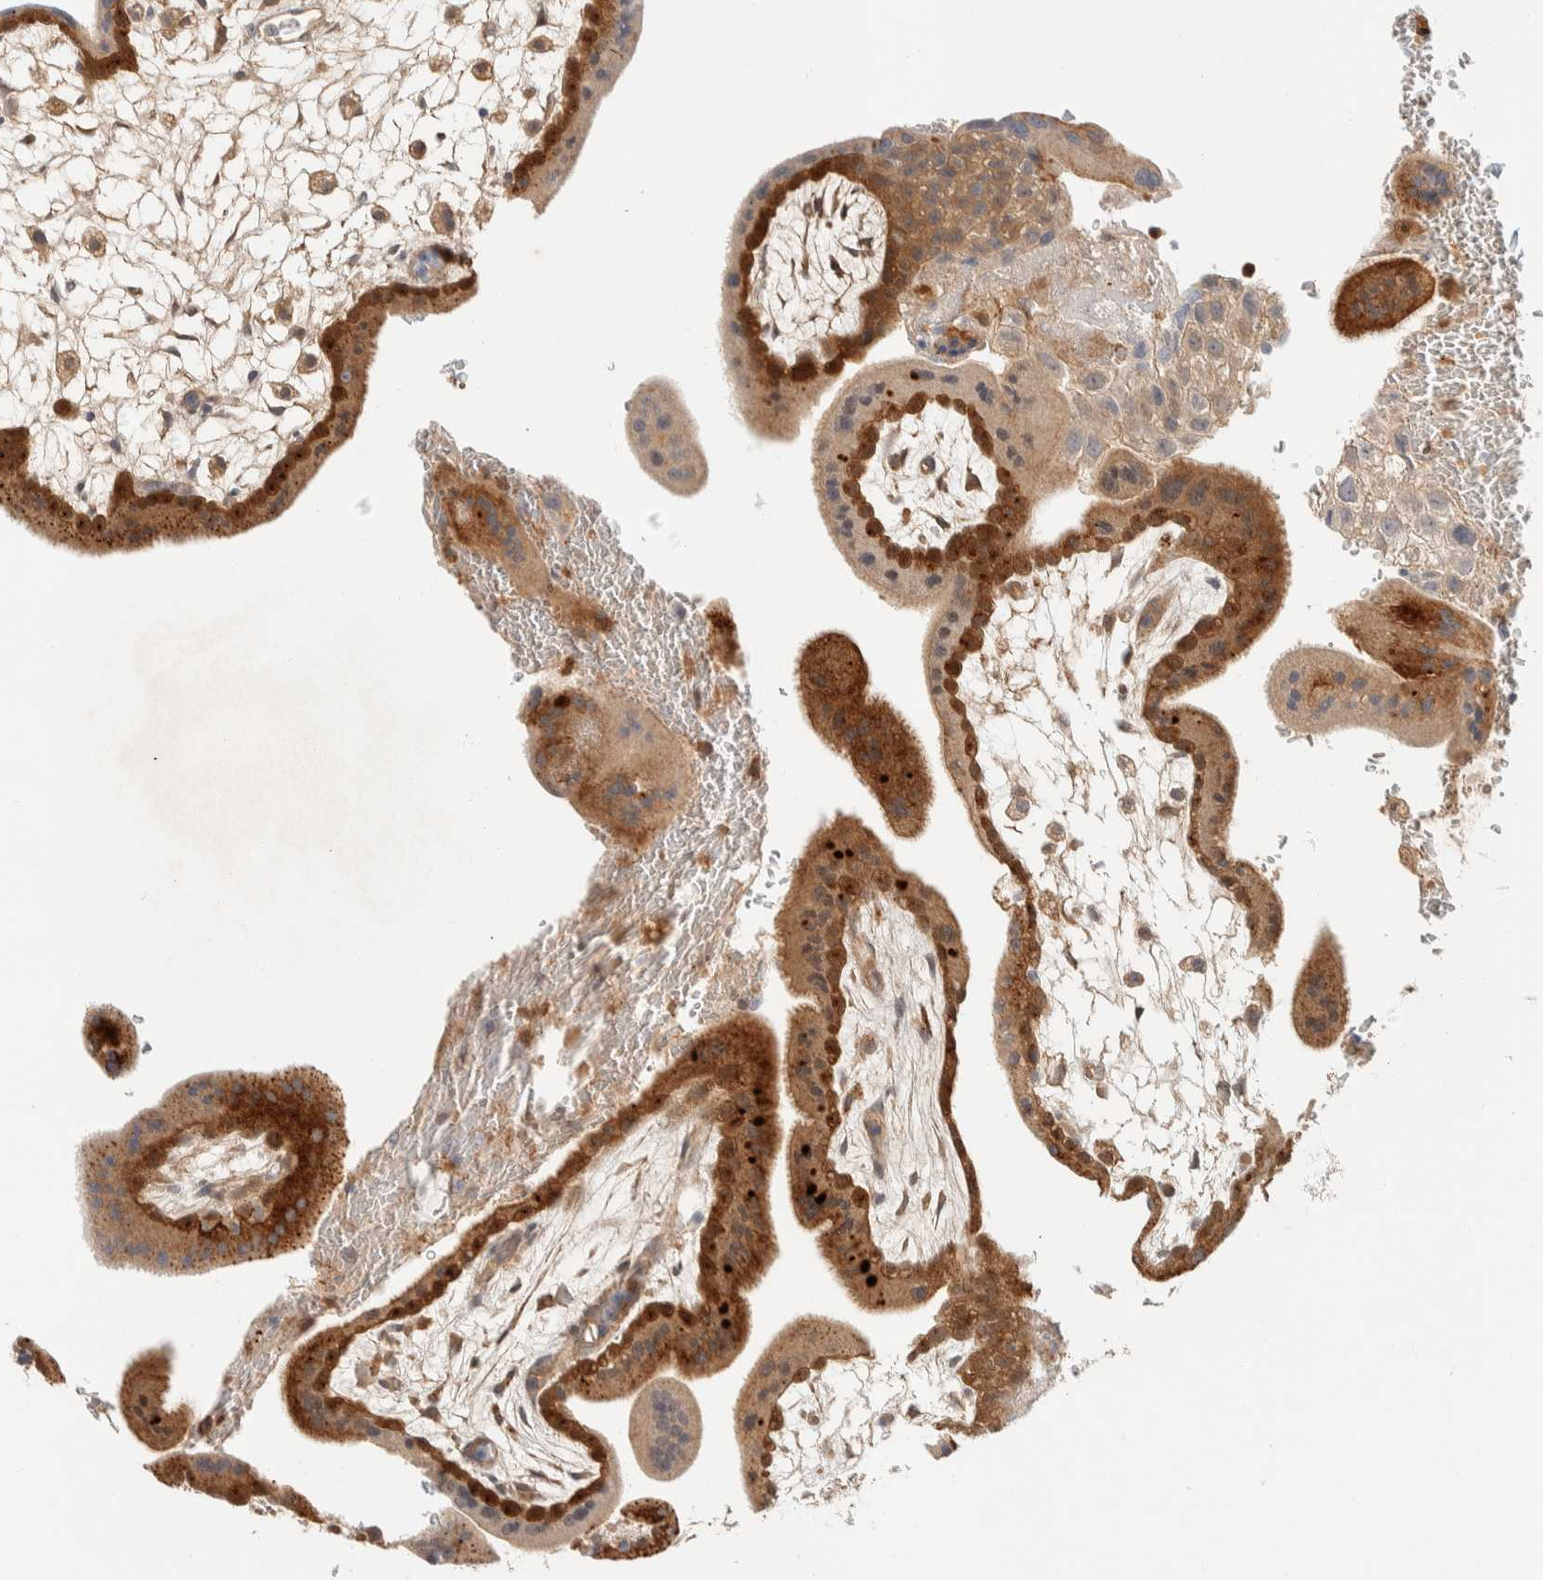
{"staining": {"intensity": "moderate", "quantity": ">75%", "location": "cytoplasmic/membranous"}, "tissue": "placenta", "cell_type": "Trophoblastic cells", "image_type": "normal", "snomed": [{"axis": "morphology", "description": "Normal tissue, NOS"}, {"axis": "topography", "description": "Placenta"}], "caption": "Protein expression analysis of unremarkable human placenta reveals moderate cytoplasmic/membranous positivity in approximately >75% of trophoblastic cells. (IHC, brightfield microscopy, high magnification).", "gene": "GCLM", "patient": {"sex": "female", "age": 35}}